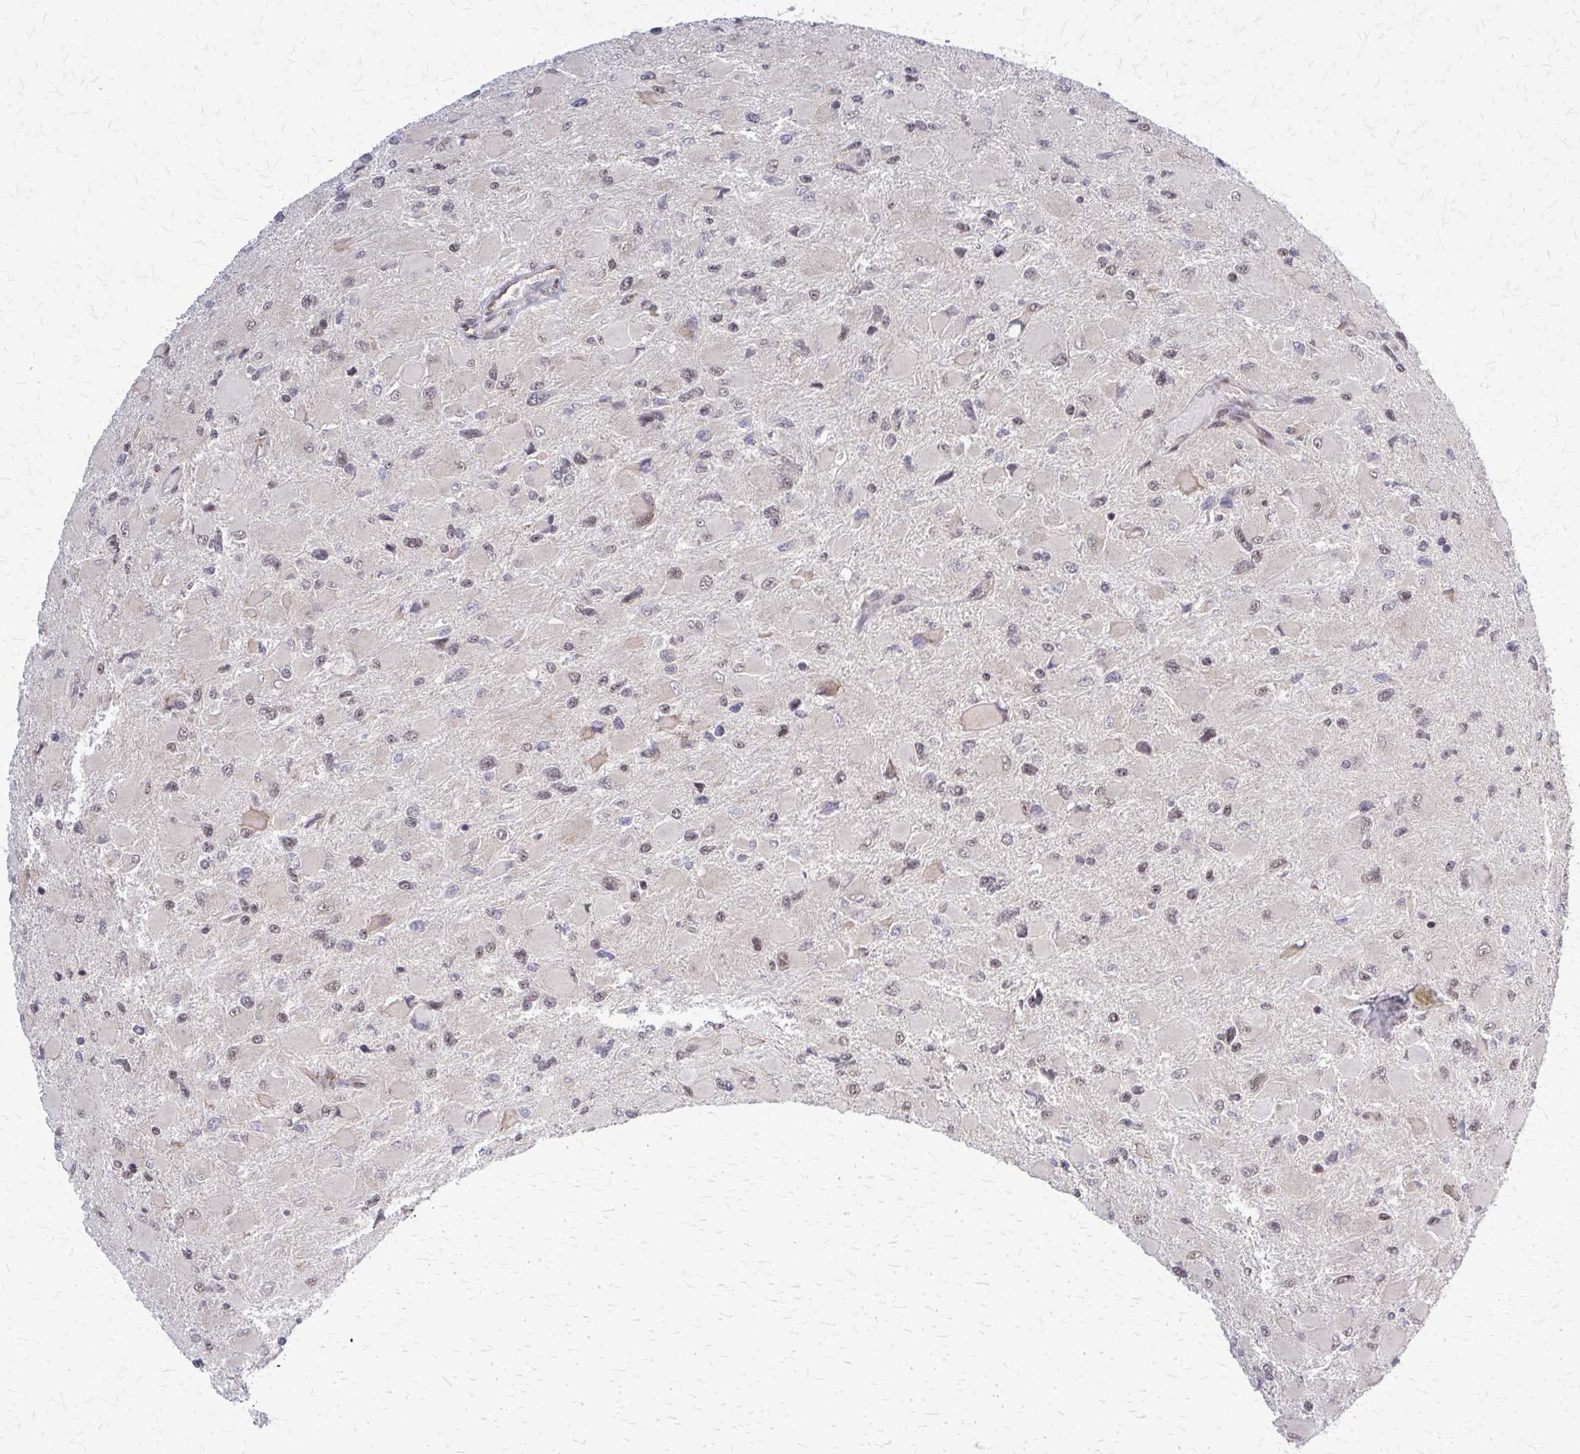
{"staining": {"intensity": "moderate", "quantity": ">75%", "location": "nuclear"}, "tissue": "glioma", "cell_type": "Tumor cells", "image_type": "cancer", "snomed": [{"axis": "morphology", "description": "Glioma, malignant, High grade"}, {"axis": "topography", "description": "Cerebral cortex"}], "caption": "IHC of high-grade glioma (malignant) shows medium levels of moderate nuclear positivity in about >75% of tumor cells.", "gene": "HDAC3", "patient": {"sex": "female", "age": 36}}